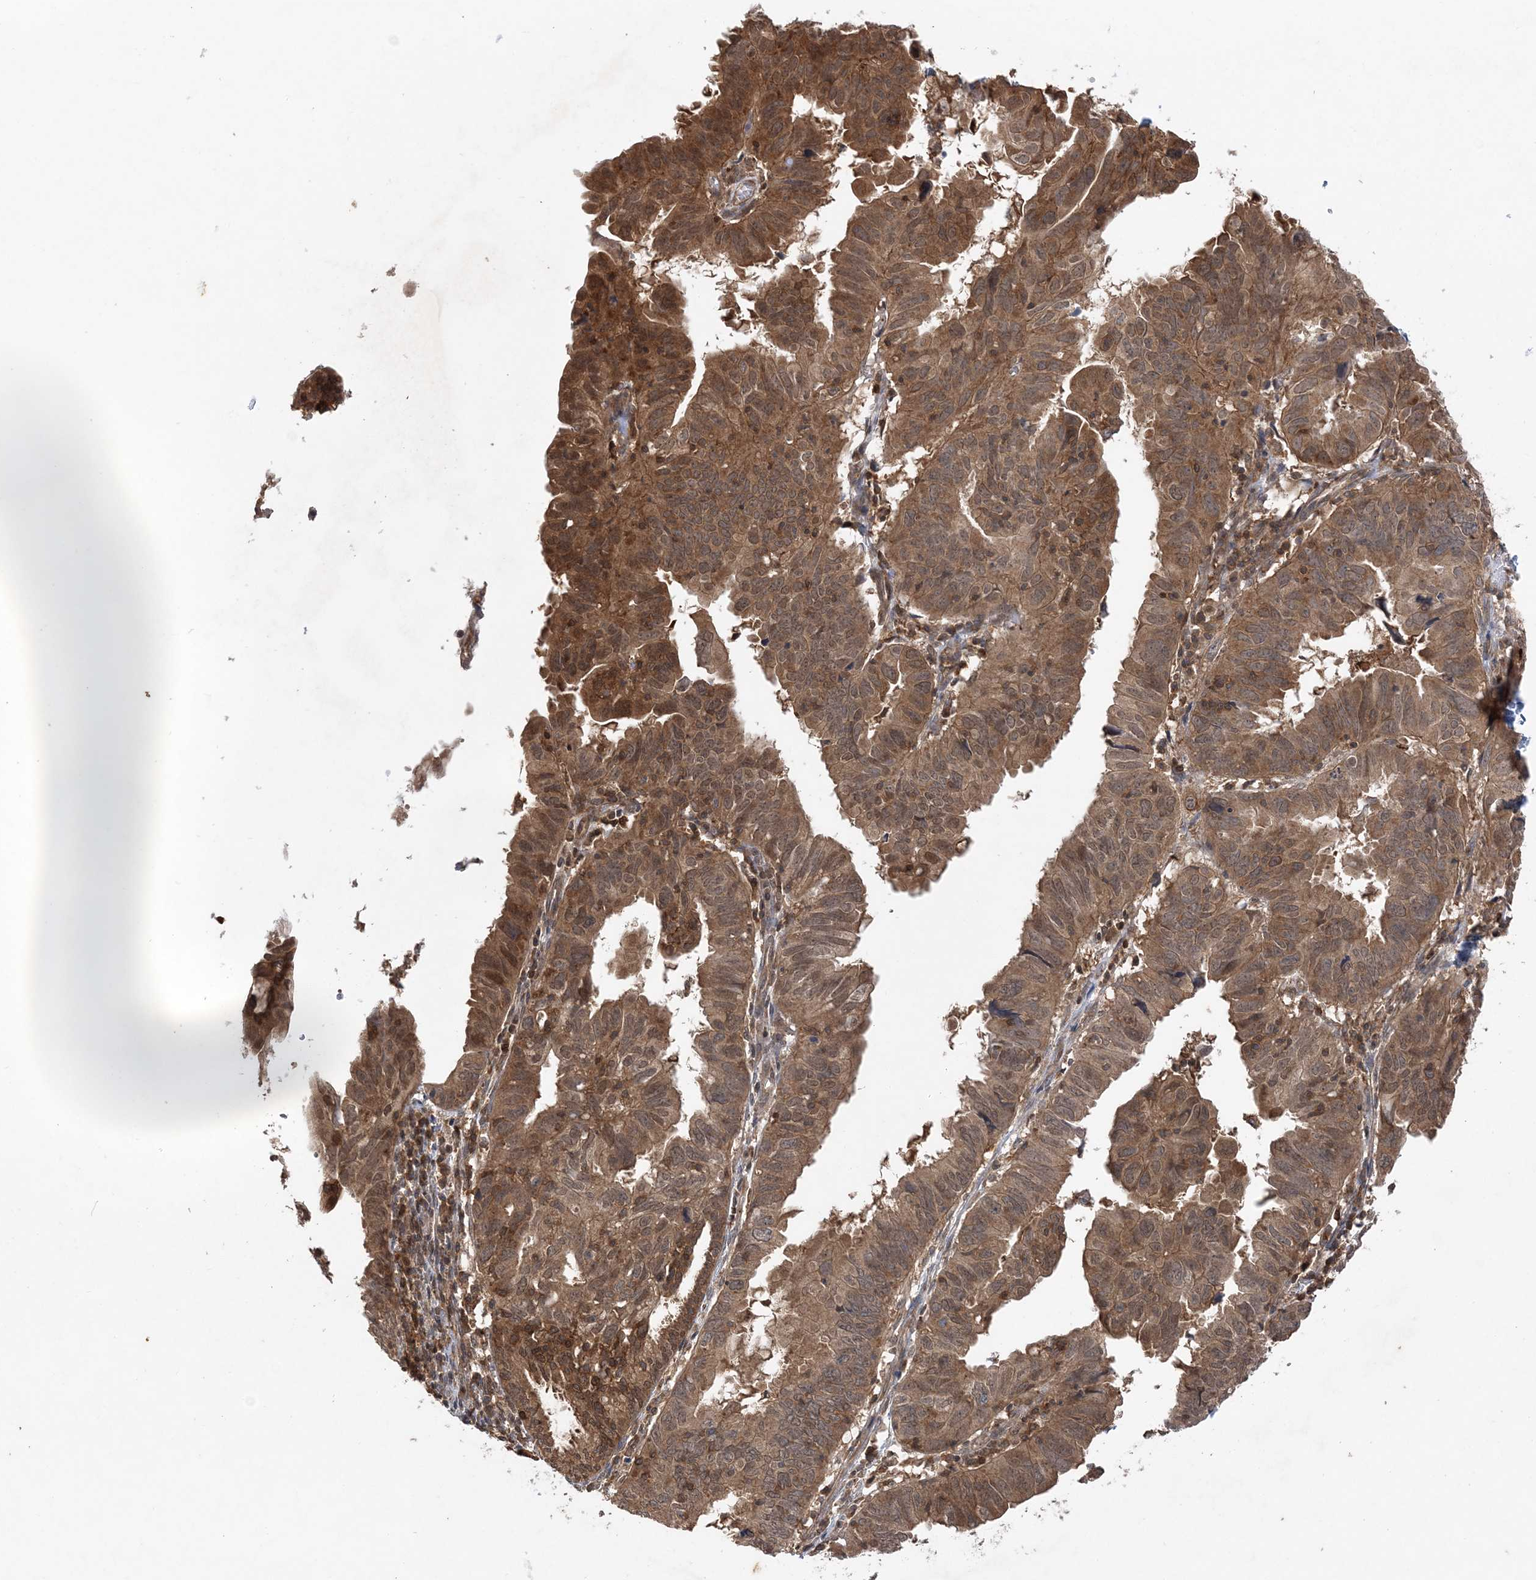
{"staining": {"intensity": "moderate", "quantity": ">75%", "location": "cytoplasmic/membranous,nuclear"}, "tissue": "endometrial cancer", "cell_type": "Tumor cells", "image_type": "cancer", "snomed": [{"axis": "morphology", "description": "Adenocarcinoma, NOS"}, {"axis": "topography", "description": "Uterus"}], "caption": "Adenocarcinoma (endometrial) stained with a protein marker exhibits moderate staining in tumor cells.", "gene": "ACYP1", "patient": {"sex": "female", "age": 77}}